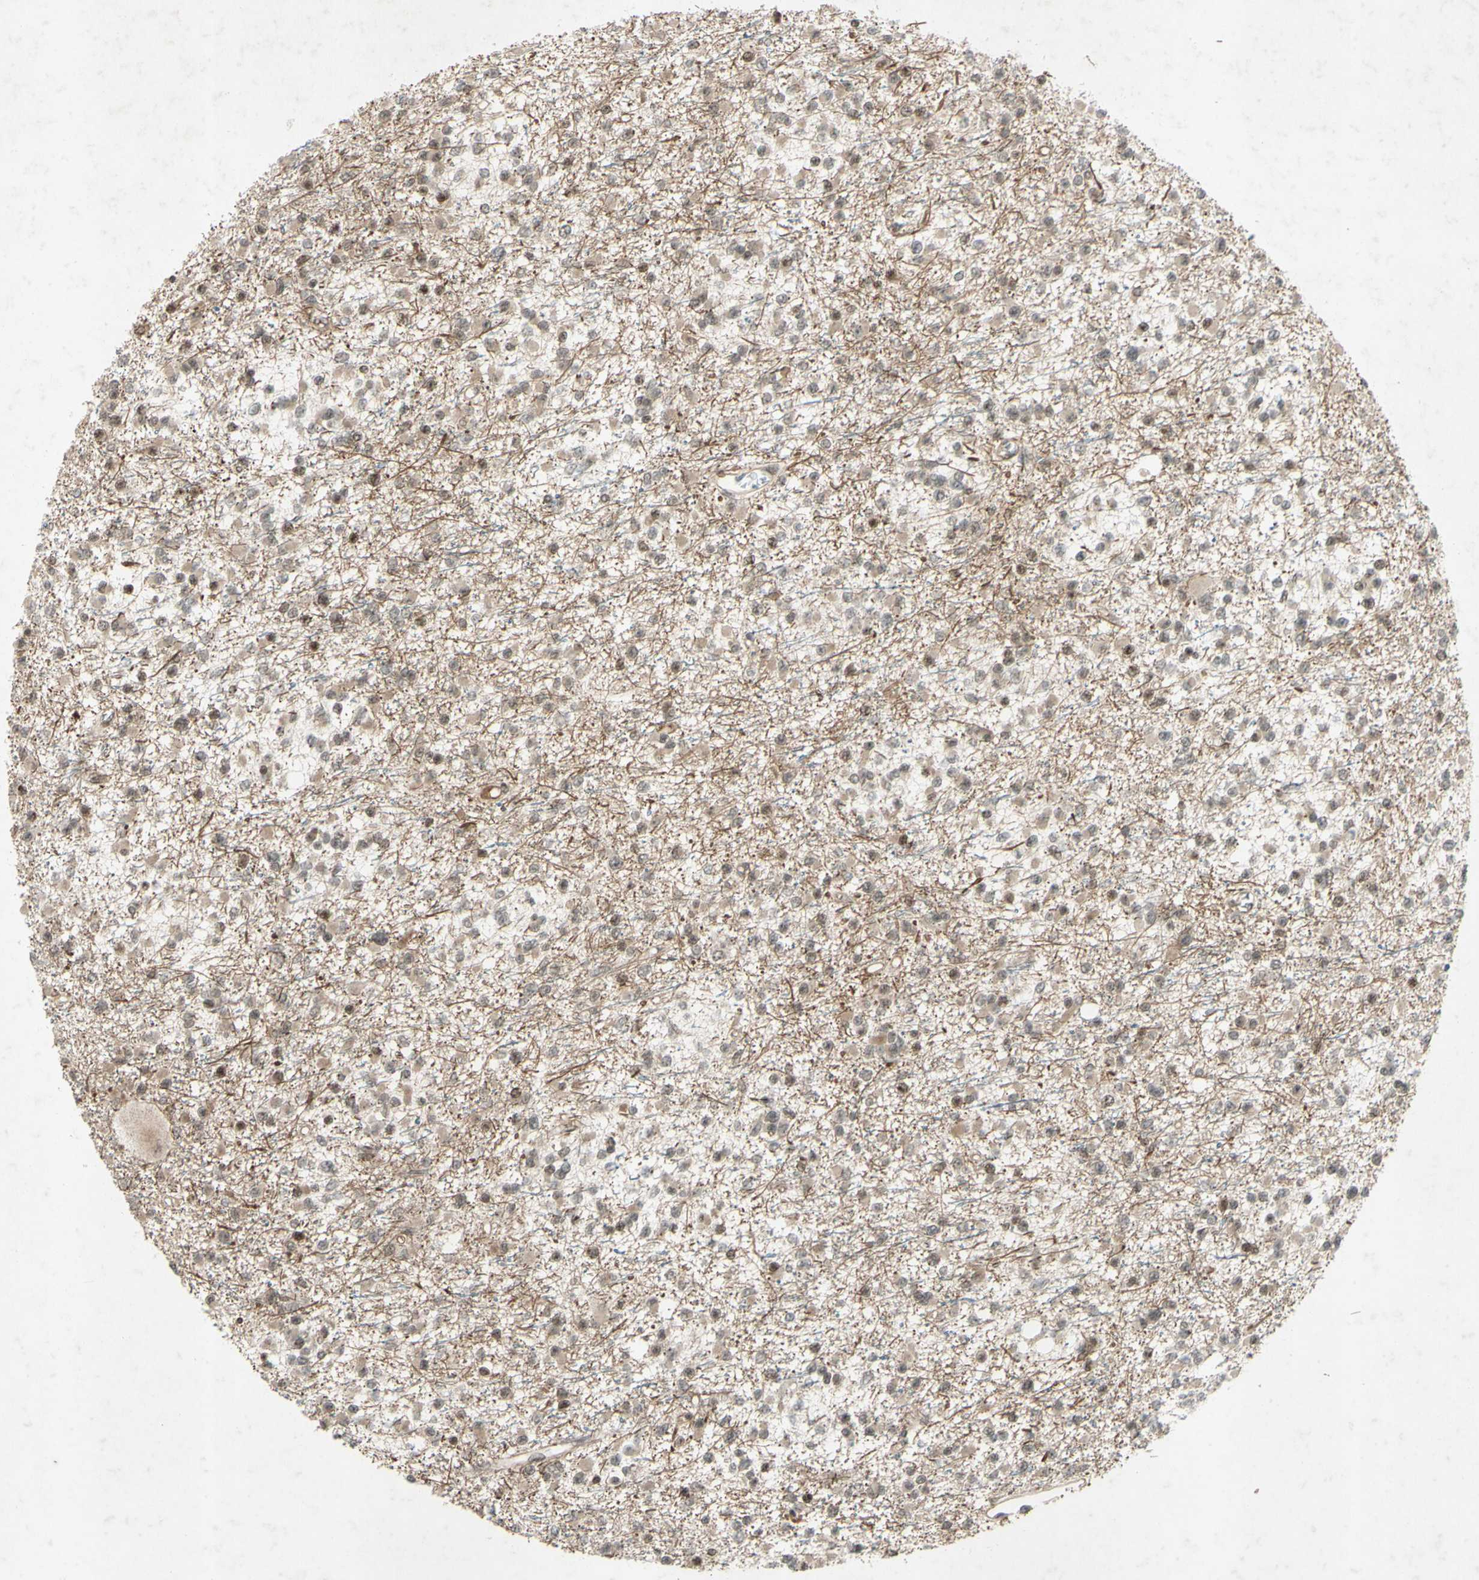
{"staining": {"intensity": "weak", "quantity": ">75%", "location": "cytoplasmic/membranous,nuclear"}, "tissue": "glioma", "cell_type": "Tumor cells", "image_type": "cancer", "snomed": [{"axis": "morphology", "description": "Glioma, malignant, Low grade"}, {"axis": "topography", "description": "Brain"}], "caption": "Weak cytoplasmic/membranous and nuclear staining is seen in about >75% of tumor cells in glioma. (Brightfield microscopy of DAB IHC at high magnification).", "gene": "SNW1", "patient": {"sex": "female", "age": 22}}